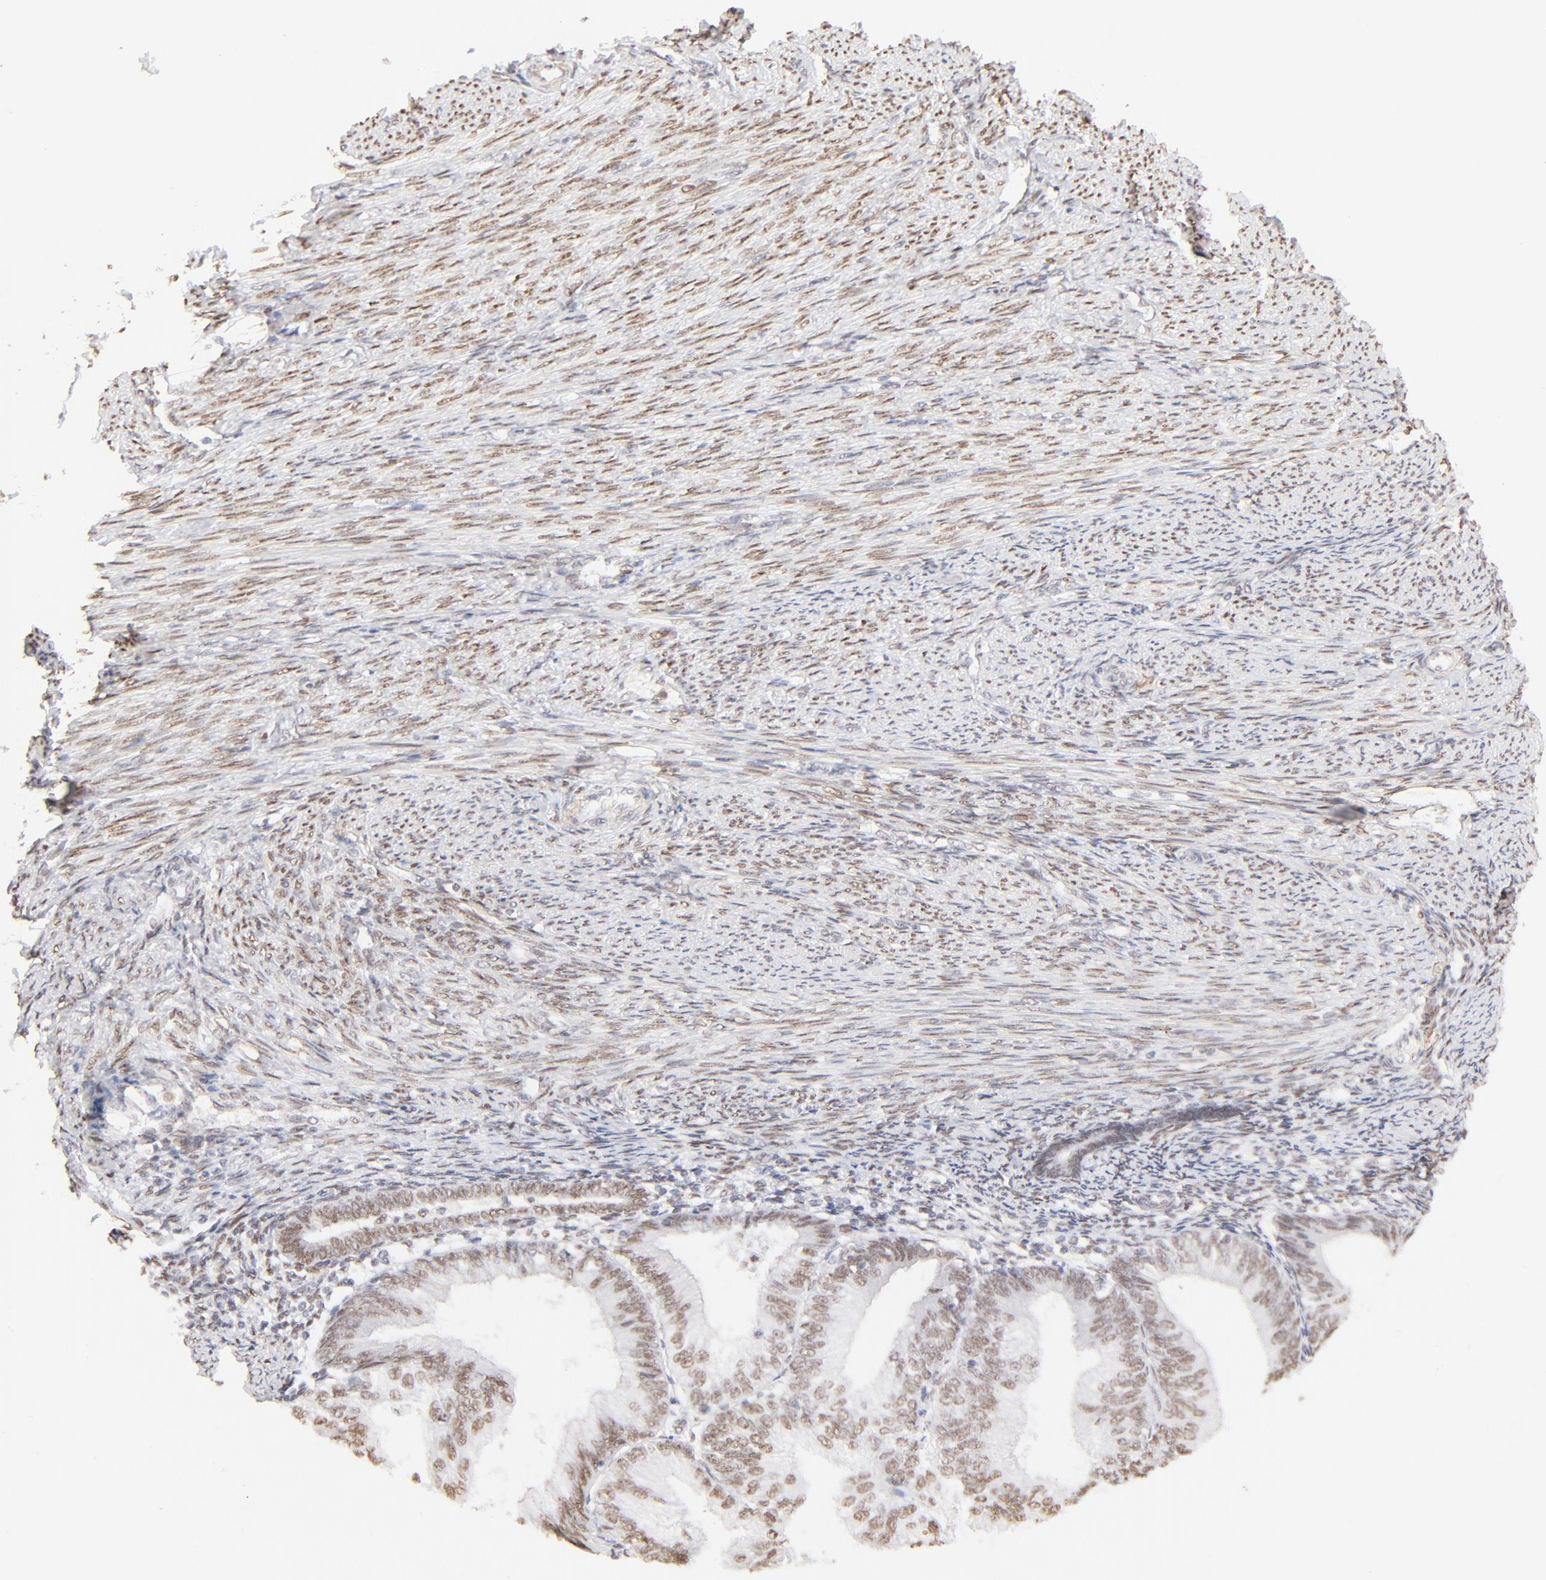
{"staining": {"intensity": "moderate", "quantity": ">75%", "location": "nuclear"}, "tissue": "endometrial cancer", "cell_type": "Tumor cells", "image_type": "cancer", "snomed": [{"axis": "morphology", "description": "Adenocarcinoma, NOS"}, {"axis": "topography", "description": "Endometrium"}], "caption": "This micrograph shows endometrial cancer (adenocarcinoma) stained with IHC to label a protein in brown. The nuclear of tumor cells show moderate positivity for the protein. Nuclei are counter-stained blue.", "gene": "PBX1", "patient": {"sex": "female", "age": 55}}